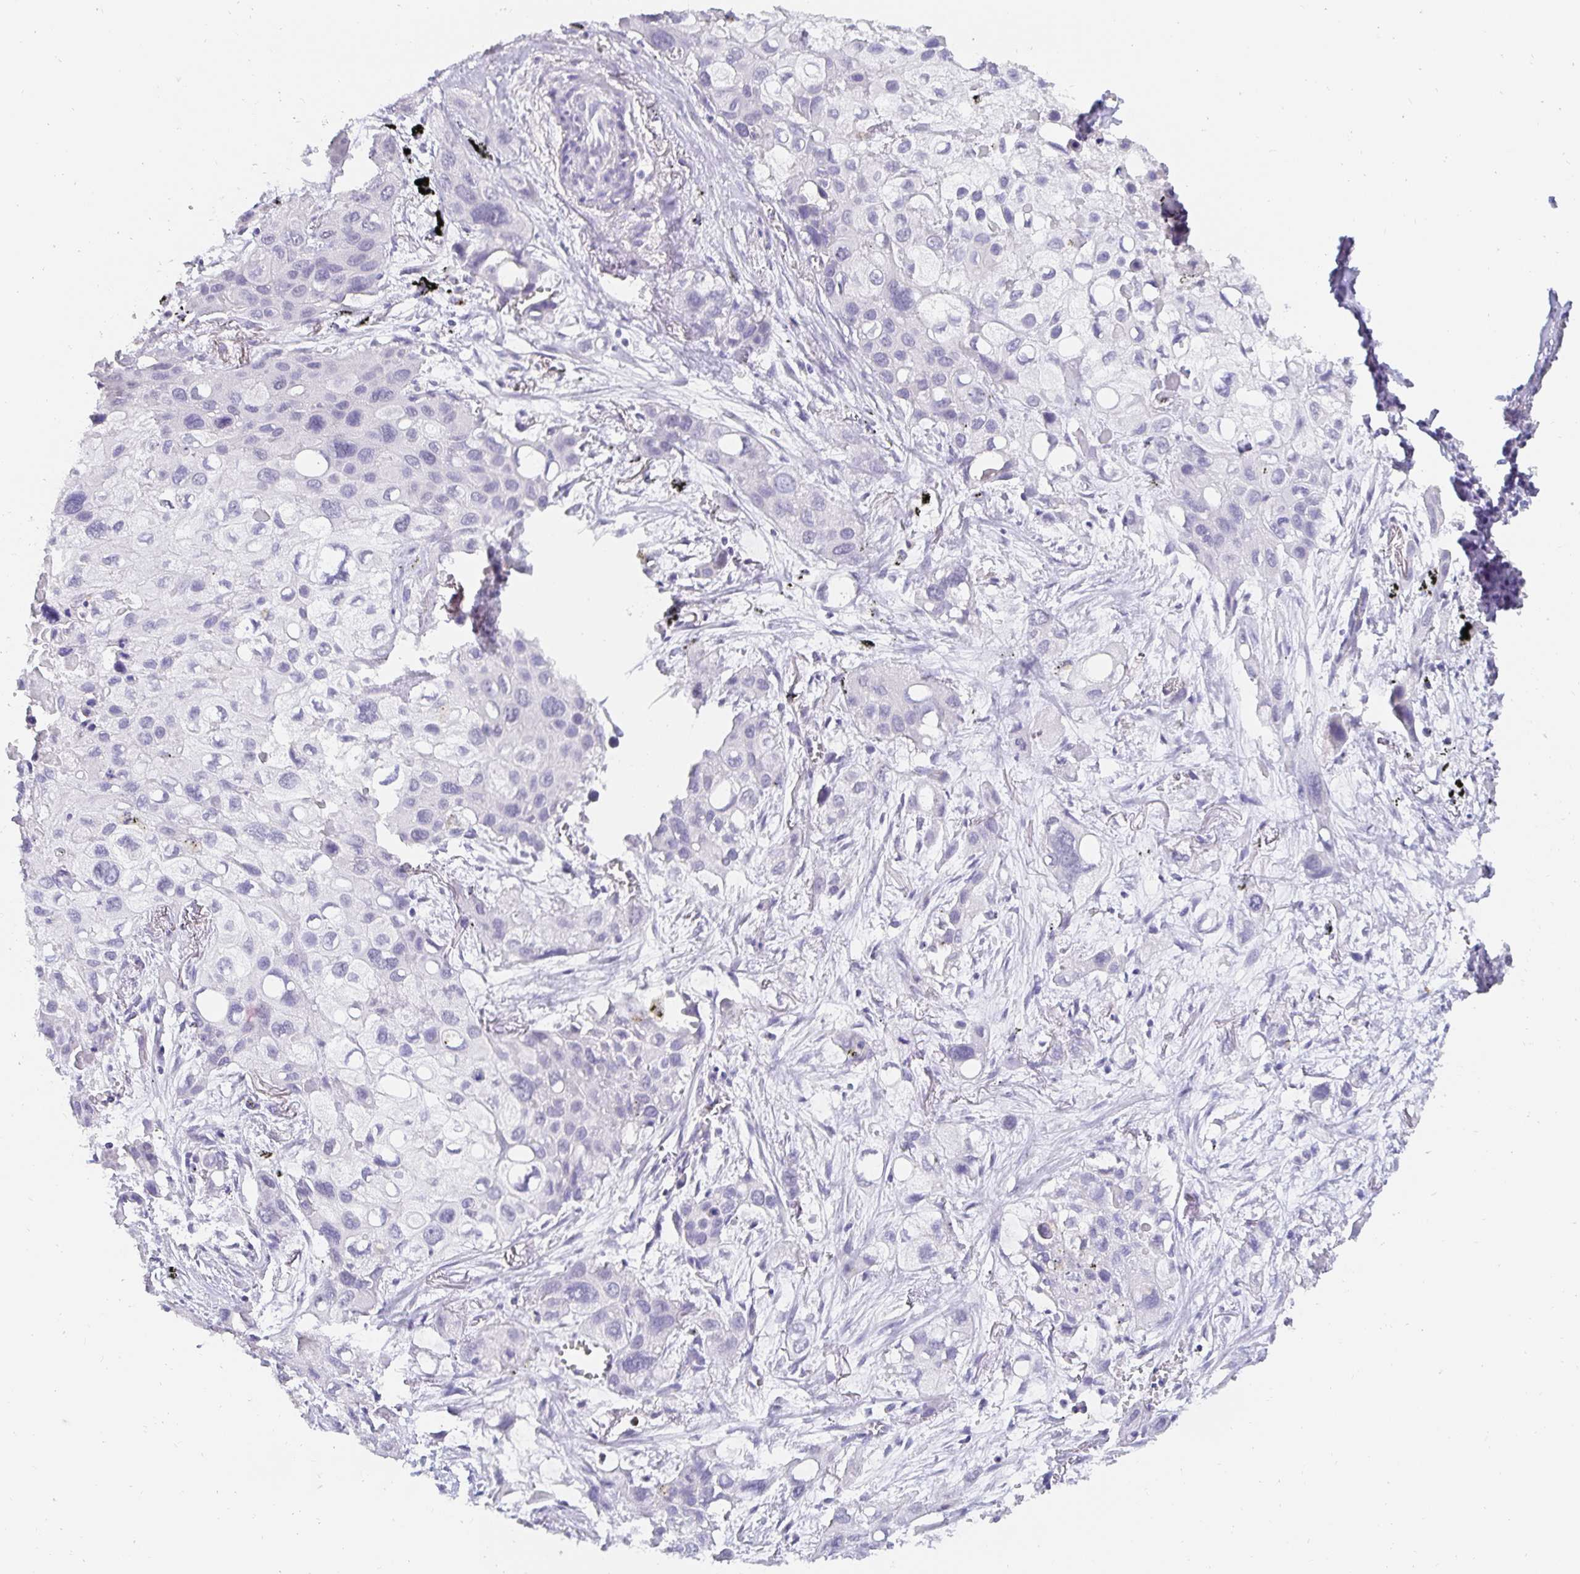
{"staining": {"intensity": "negative", "quantity": "none", "location": "none"}, "tissue": "lung cancer", "cell_type": "Tumor cells", "image_type": "cancer", "snomed": [{"axis": "morphology", "description": "Squamous cell carcinoma, NOS"}, {"axis": "morphology", "description": "Squamous cell carcinoma, metastatic, NOS"}, {"axis": "topography", "description": "Lung"}], "caption": "Immunohistochemistry (IHC) of human lung squamous cell carcinoma displays no staining in tumor cells.", "gene": "PDX1", "patient": {"sex": "male", "age": 59}}